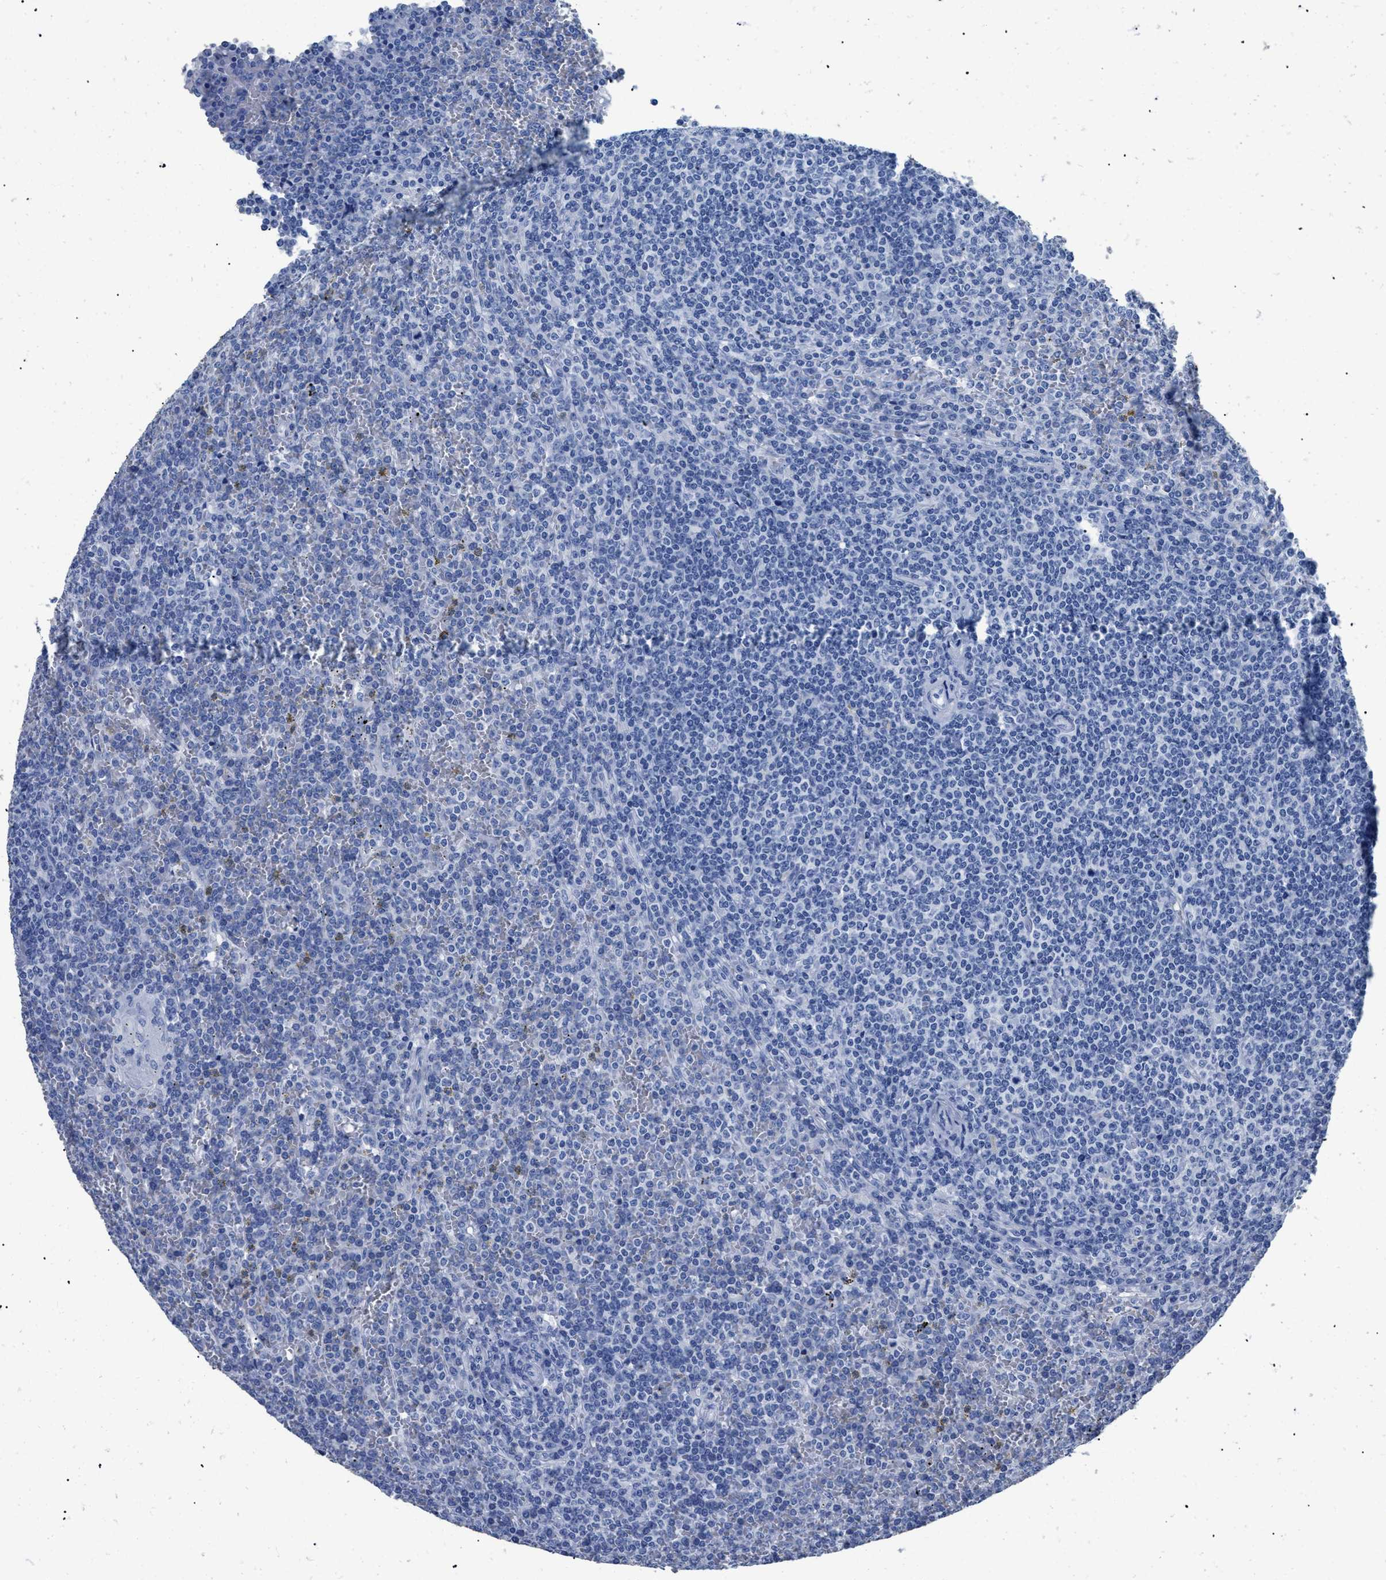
{"staining": {"intensity": "negative", "quantity": "none", "location": "none"}, "tissue": "lymphoma", "cell_type": "Tumor cells", "image_type": "cancer", "snomed": [{"axis": "morphology", "description": "Malignant lymphoma, non-Hodgkin's type, Low grade"}, {"axis": "topography", "description": "Spleen"}], "caption": "IHC micrograph of human lymphoma stained for a protein (brown), which reveals no staining in tumor cells.", "gene": "DLC1", "patient": {"sex": "female", "age": 19}}